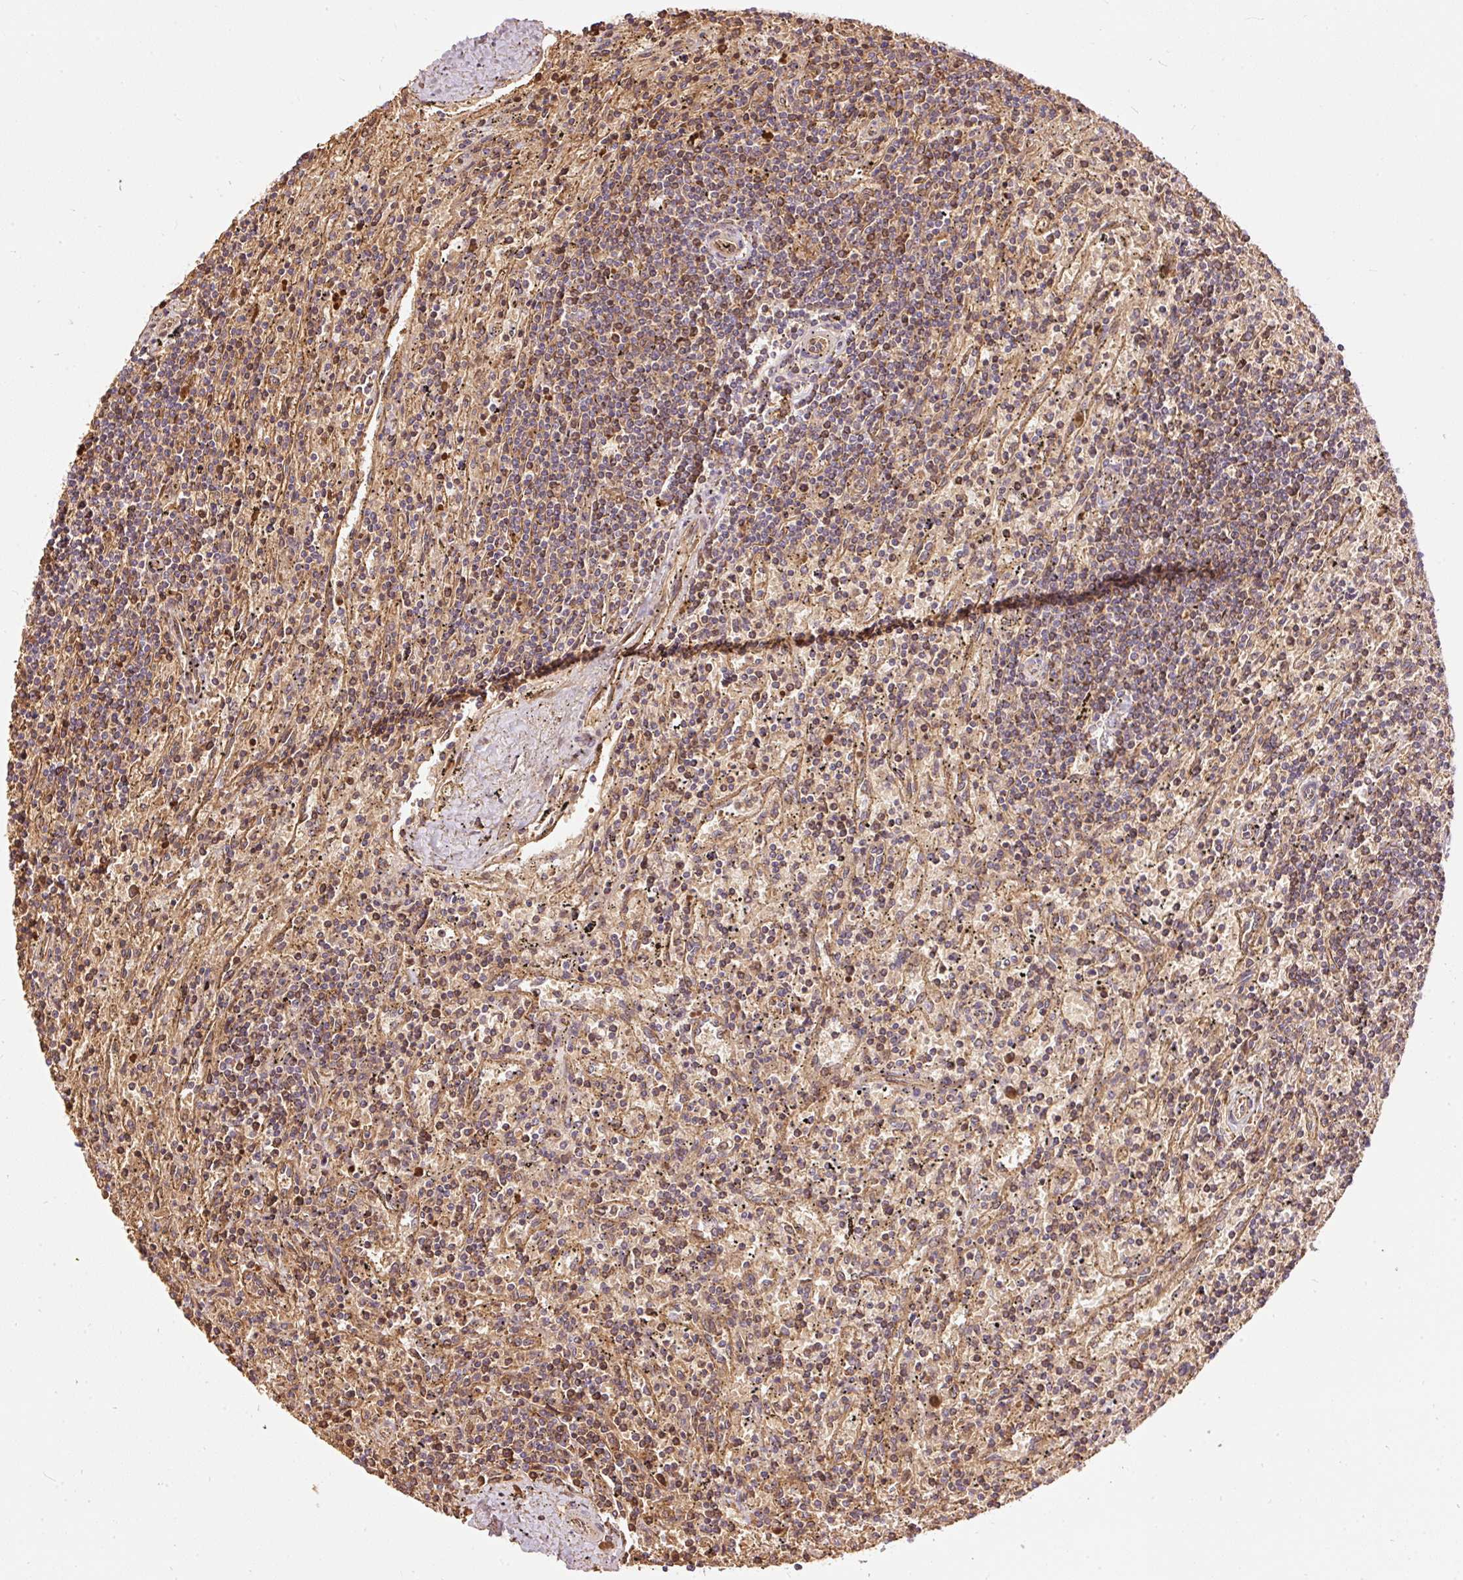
{"staining": {"intensity": "moderate", "quantity": "25%-75%", "location": "cytoplasmic/membranous"}, "tissue": "lymphoma", "cell_type": "Tumor cells", "image_type": "cancer", "snomed": [{"axis": "morphology", "description": "Malignant lymphoma, non-Hodgkin's type, Low grade"}, {"axis": "topography", "description": "Spleen"}], "caption": "A brown stain highlights moderate cytoplasmic/membranous positivity of a protein in malignant lymphoma, non-Hodgkin's type (low-grade) tumor cells. The staining was performed using DAB (3,3'-diaminobenzidine), with brown indicating positive protein expression. Nuclei are stained blue with hematoxylin.", "gene": "ADCY4", "patient": {"sex": "male", "age": 76}}